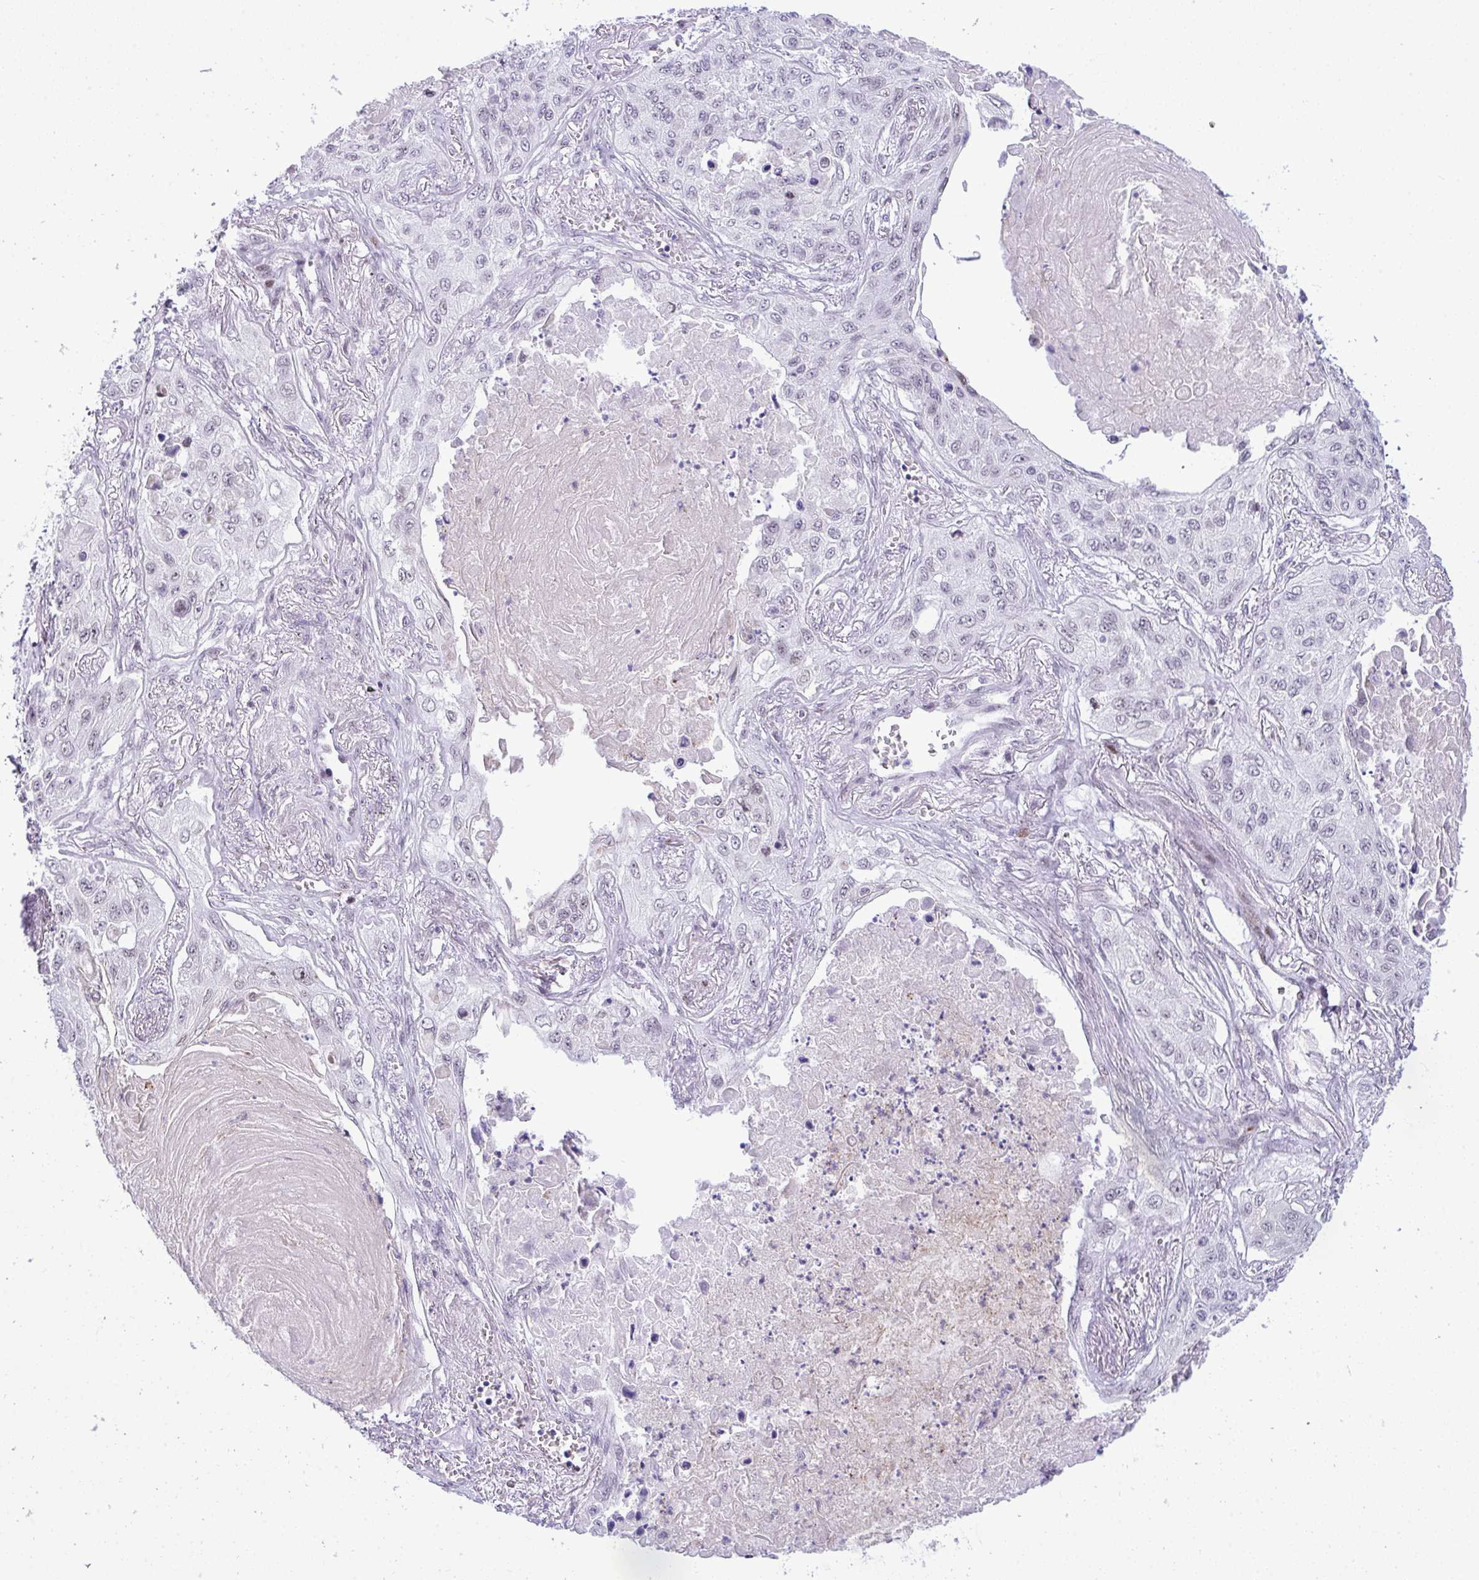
{"staining": {"intensity": "weak", "quantity": "<25%", "location": "nuclear"}, "tissue": "lung cancer", "cell_type": "Tumor cells", "image_type": "cancer", "snomed": [{"axis": "morphology", "description": "Squamous cell carcinoma, NOS"}, {"axis": "topography", "description": "Lung"}], "caption": "This photomicrograph is of lung cancer stained with immunohistochemistry (IHC) to label a protein in brown with the nuclei are counter-stained blue. There is no staining in tumor cells.", "gene": "ZFHX3", "patient": {"sex": "male", "age": 75}}